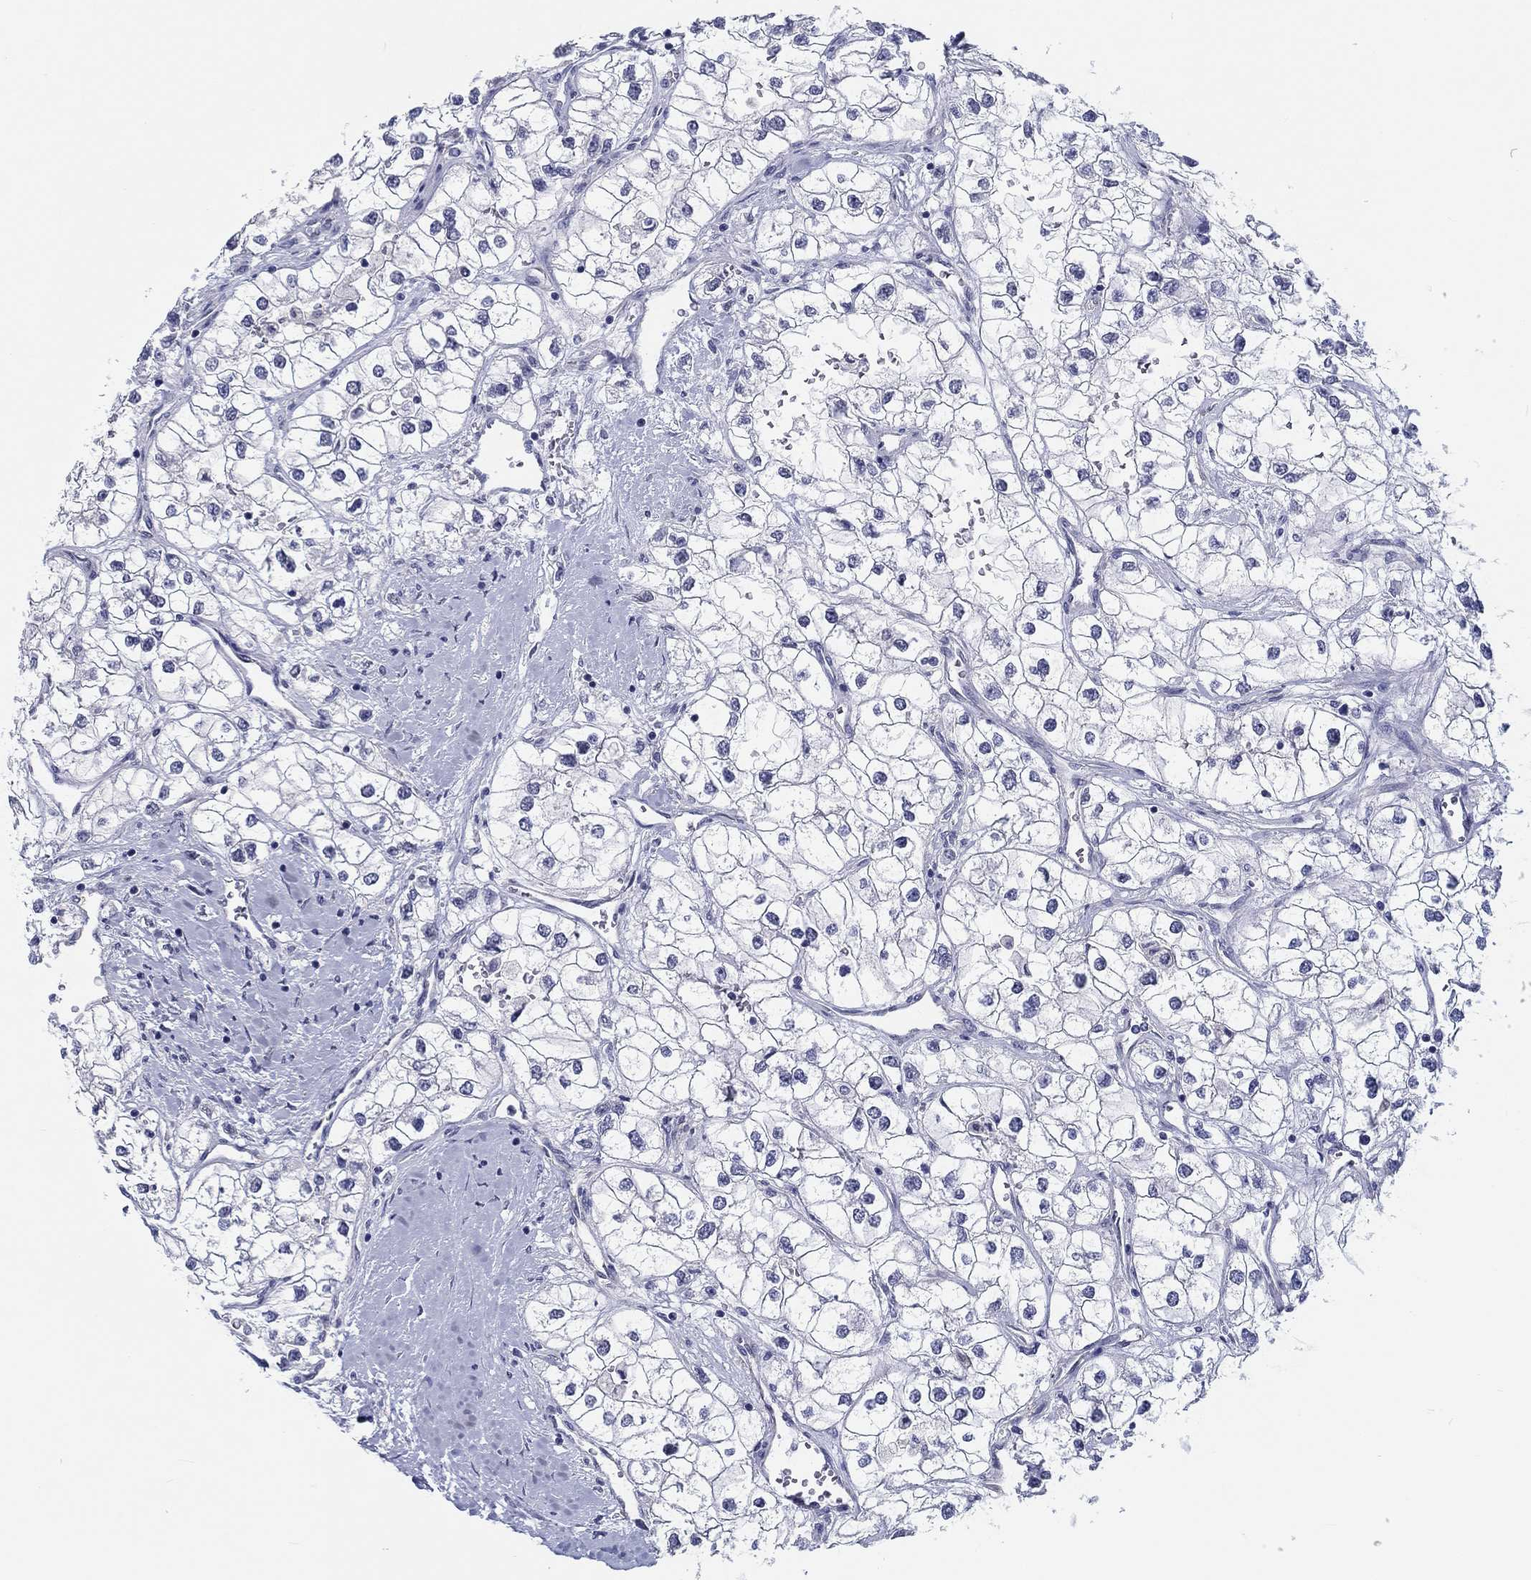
{"staining": {"intensity": "negative", "quantity": "none", "location": "none"}, "tissue": "renal cancer", "cell_type": "Tumor cells", "image_type": "cancer", "snomed": [{"axis": "morphology", "description": "Adenocarcinoma, NOS"}, {"axis": "topography", "description": "Kidney"}], "caption": "Tumor cells are negative for protein expression in human renal cancer.", "gene": "CRYGD", "patient": {"sex": "male", "age": 59}}